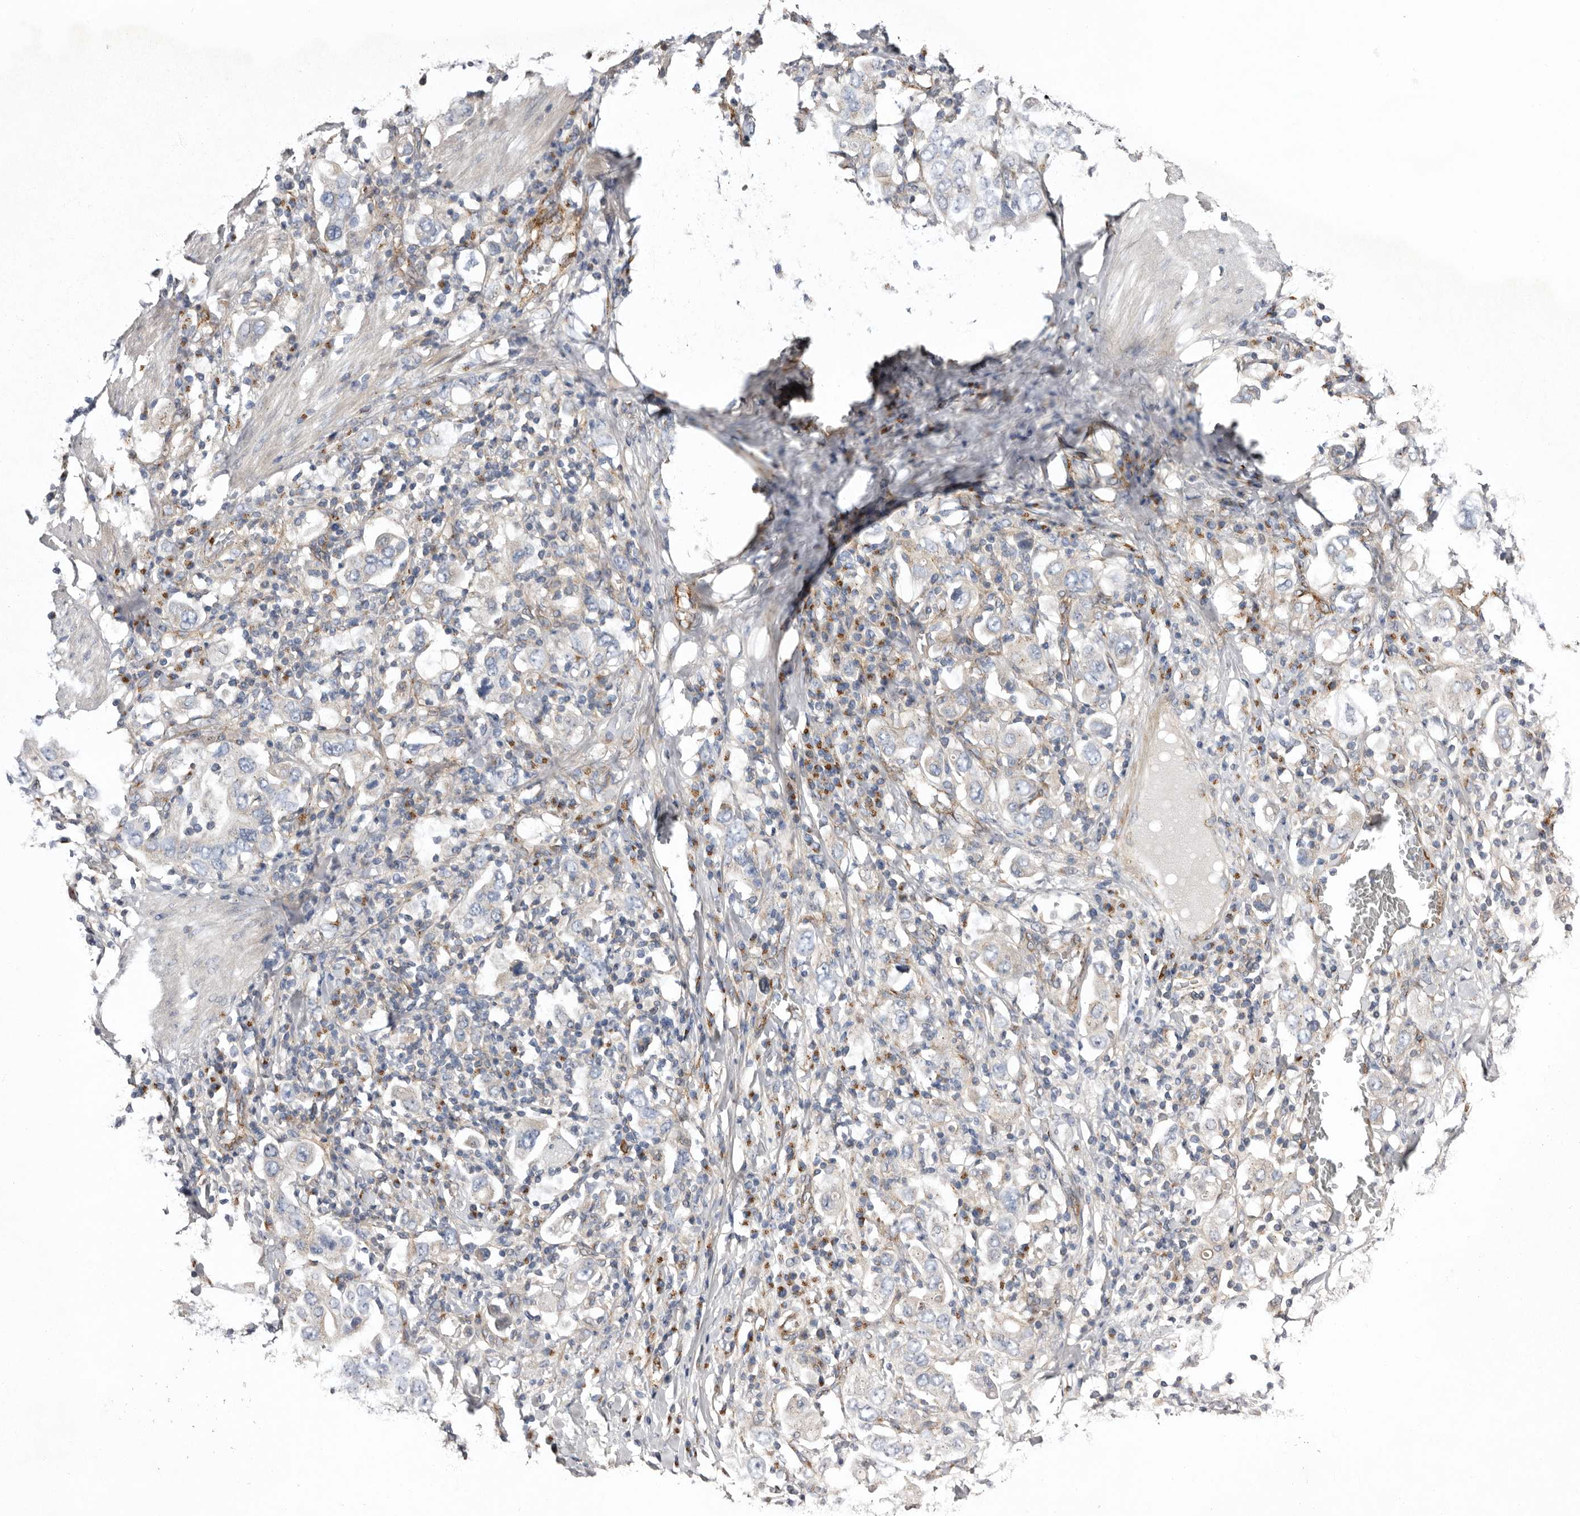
{"staining": {"intensity": "negative", "quantity": "none", "location": "none"}, "tissue": "stomach cancer", "cell_type": "Tumor cells", "image_type": "cancer", "snomed": [{"axis": "morphology", "description": "Adenocarcinoma, NOS"}, {"axis": "topography", "description": "Stomach, upper"}], "caption": "DAB immunohistochemical staining of adenocarcinoma (stomach) demonstrates no significant staining in tumor cells. (DAB immunohistochemistry visualized using brightfield microscopy, high magnification).", "gene": "LUZP1", "patient": {"sex": "male", "age": 62}}